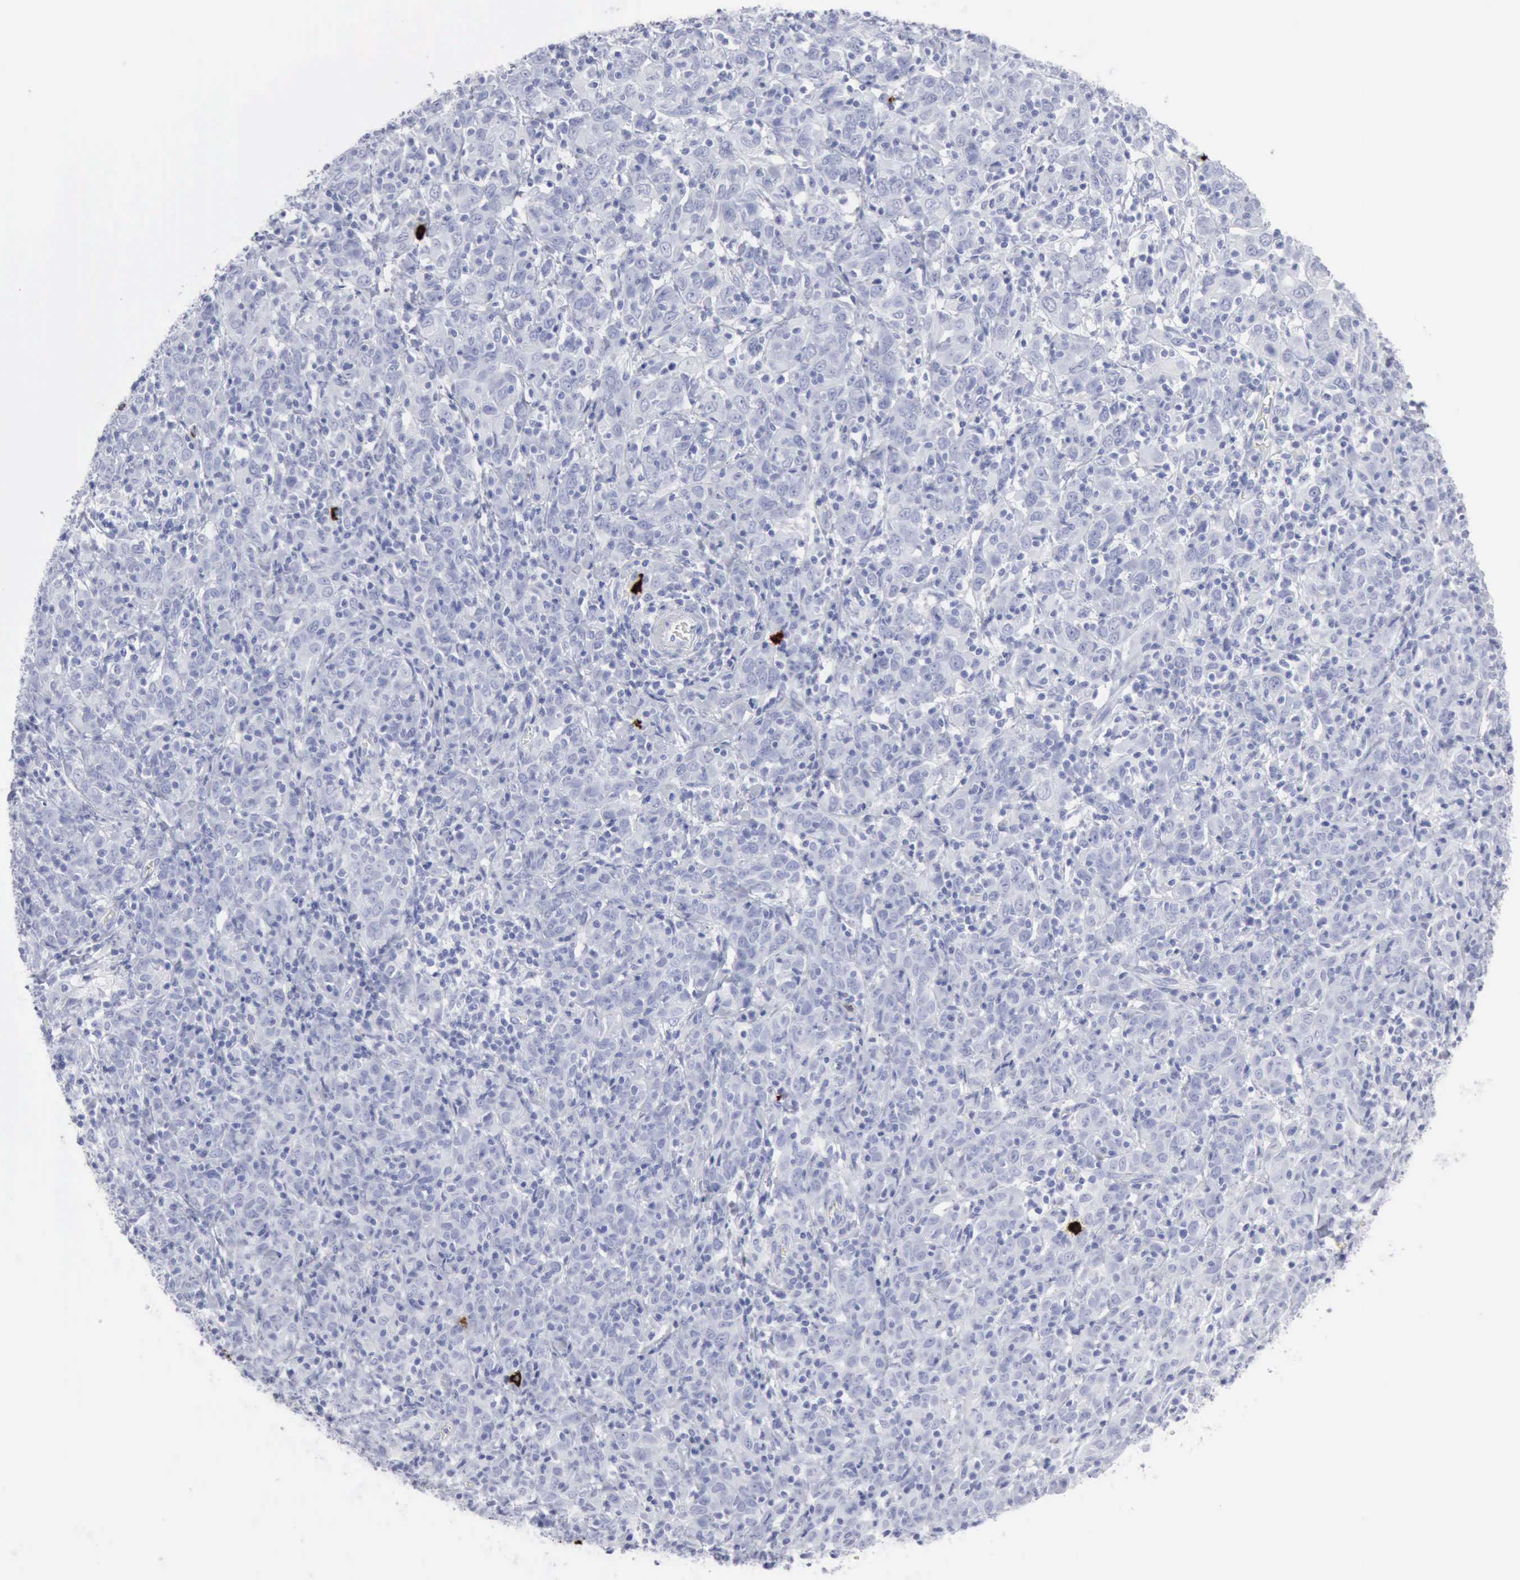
{"staining": {"intensity": "negative", "quantity": "none", "location": "none"}, "tissue": "cervical cancer", "cell_type": "Tumor cells", "image_type": "cancer", "snomed": [{"axis": "morphology", "description": "Normal tissue, NOS"}, {"axis": "morphology", "description": "Squamous cell carcinoma, NOS"}, {"axis": "topography", "description": "Cervix"}], "caption": "Micrograph shows no significant protein positivity in tumor cells of cervical cancer (squamous cell carcinoma). (Stains: DAB (3,3'-diaminobenzidine) IHC with hematoxylin counter stain, Microscopy: brightfield microscopy at high magnification).", "gene": "CMA1", "patient": {"sex": "female", "age": 67}}